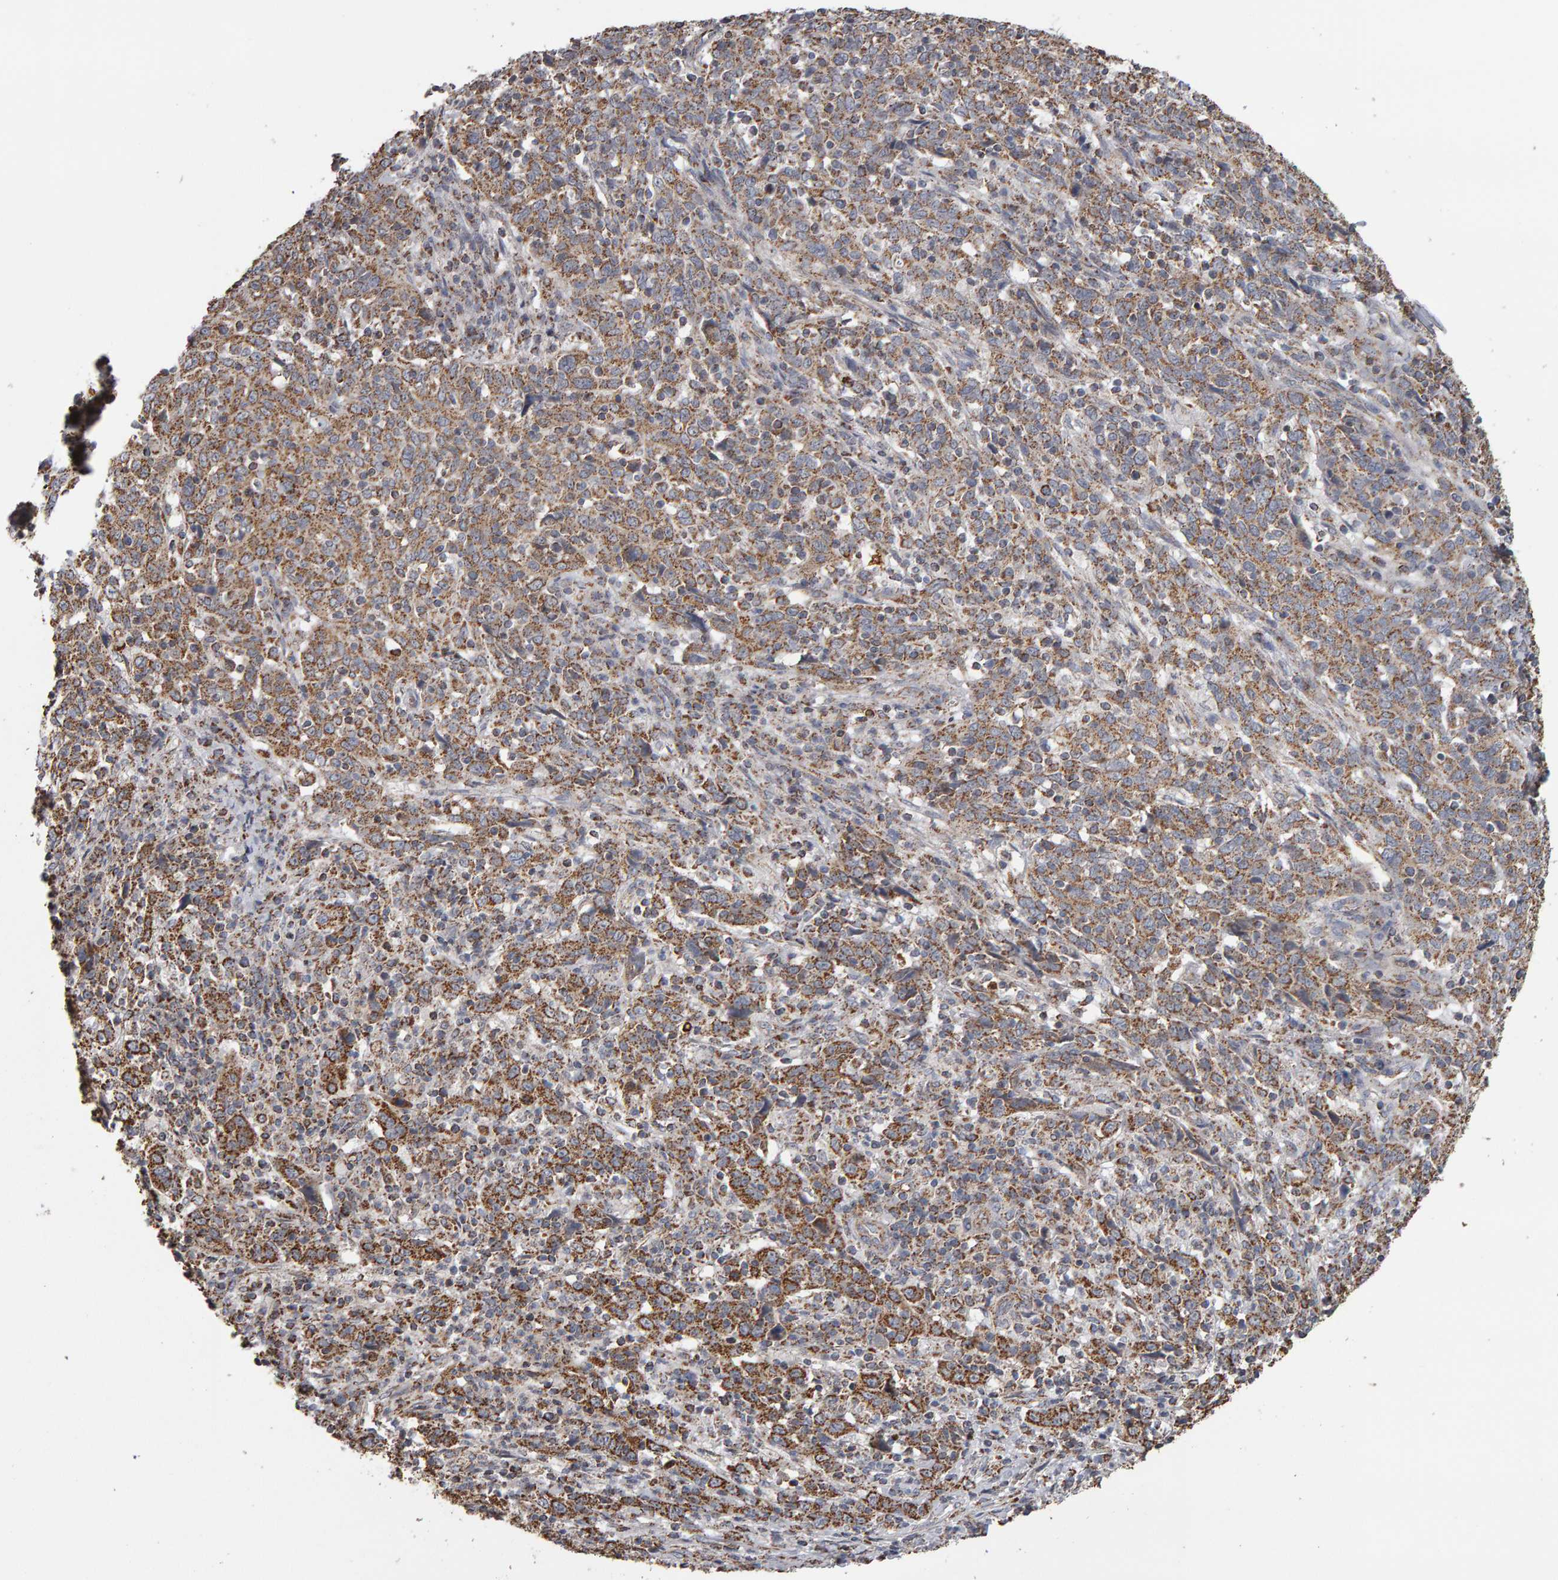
{"staining": {"intensity": "moderate", "quantity": ">75%", "location": "cytoplasmic/membranous"}, "tissue": "cervical cancer", "cell_type": "Tumor cells", "image_type": "cancer", "snomed": [{"axis": "morphology", "description": "Squamous cell carcinoma, NOS"}, {"axis": "topography", "description": "Cervix"}], "caption": "Moderate cytoplasmic/membranous protein positivity is identified in approximately >75% of tumor cells in cervical cancer.", "gene": "TOM1L1", "patient": {"sex": "female", "age": 46}}